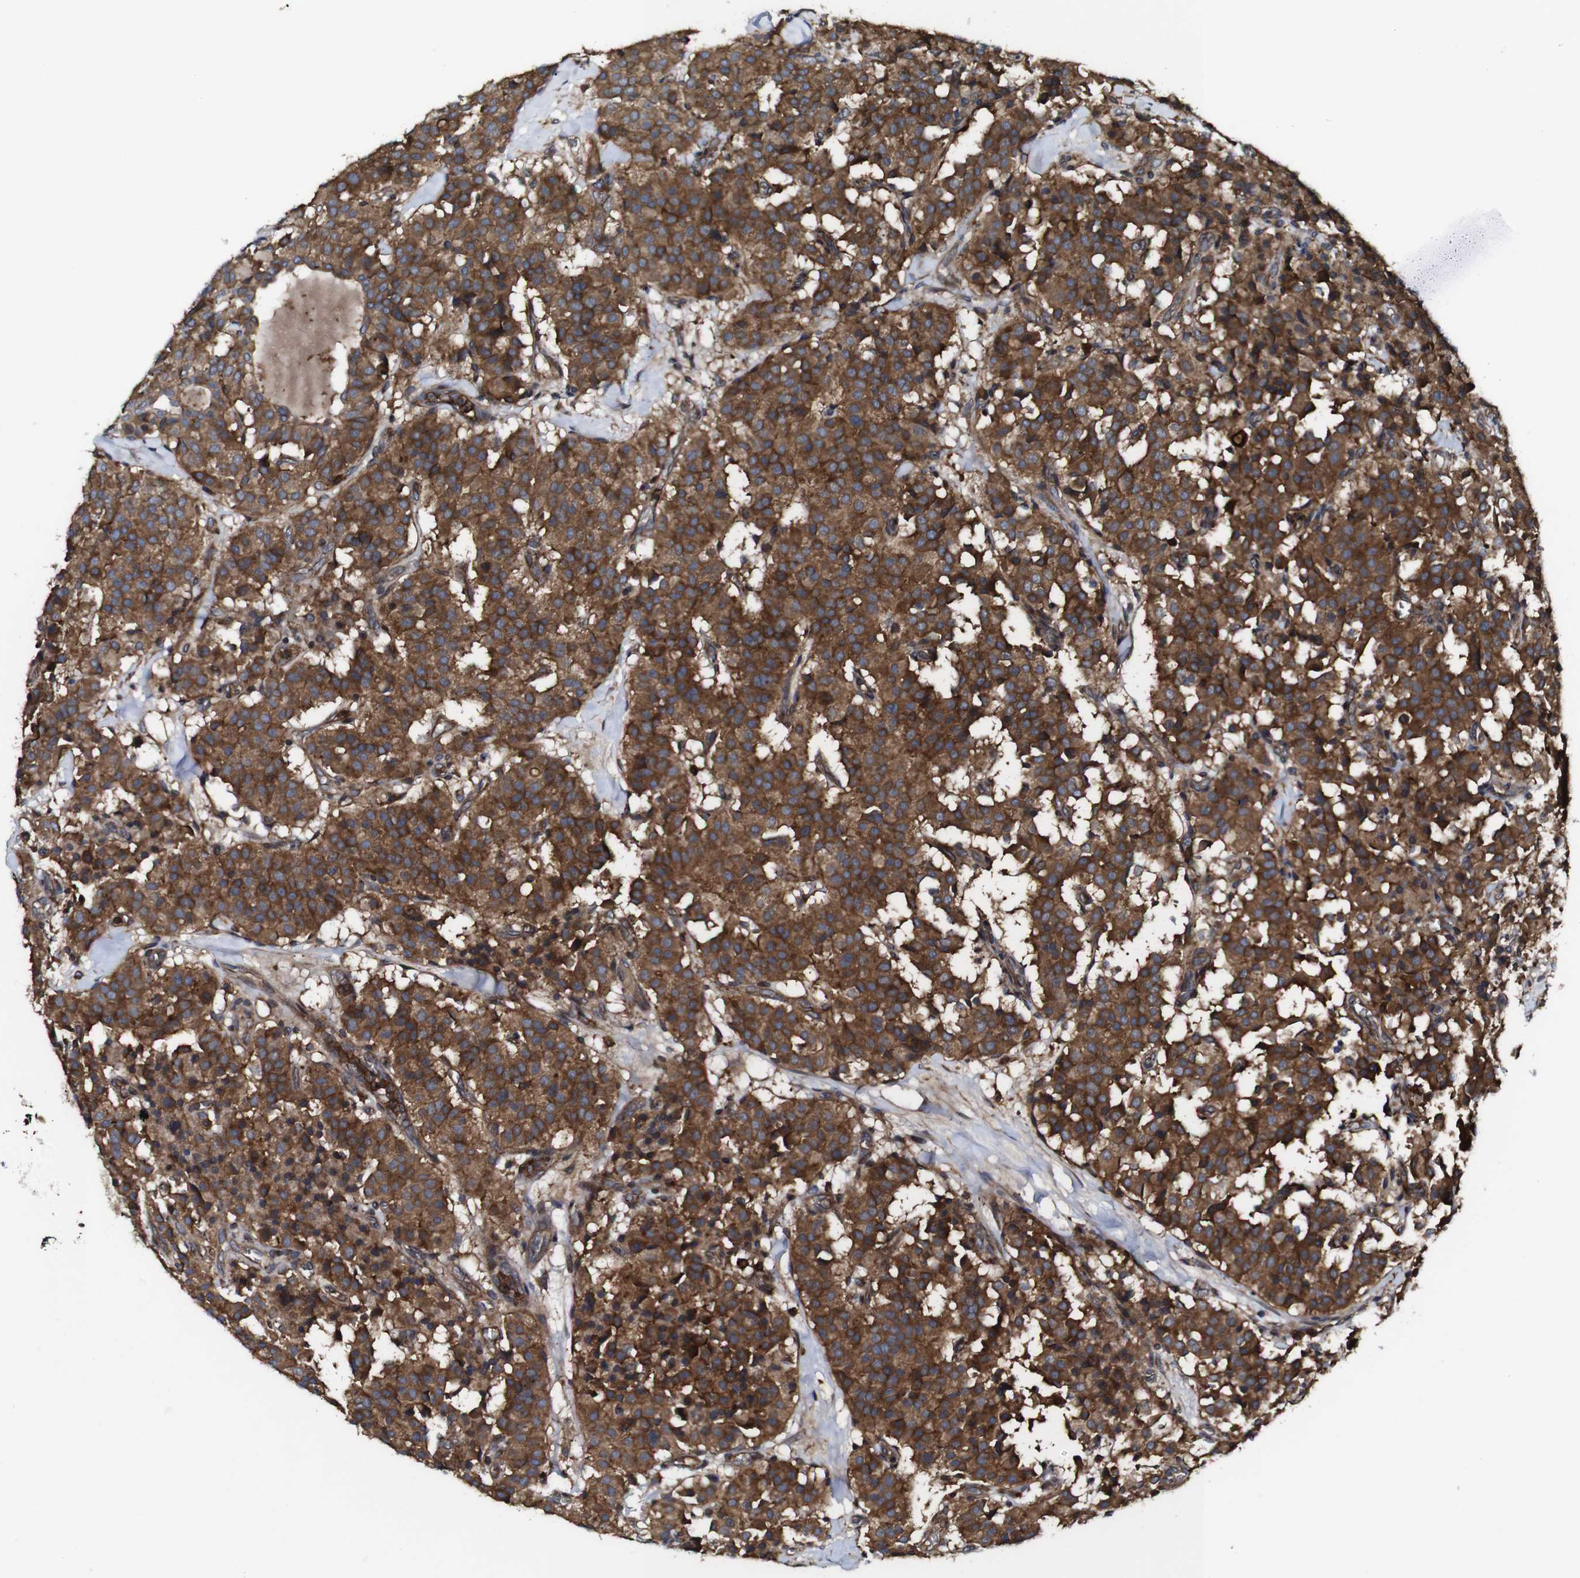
{"staining": {"intensity": "strong", "quantity": ">75%", "location": "cytoplasmic/membranous"}, "tissue": "carcinoid", "cell_type": "Tumor cells", "image_type": "cancer", "snomed": [{"axis": "morphology", "description": "Carcinoid, malignant, NOS"}, {"axis": "topography", "description": "Lung"}], "caption": "Immunohistochemical staining of human carcinoid shows strong cytoplasmic/membranous protein expression in approximately >75% of tumor cells. (Brightfield microscopy of DAB IHC at high magnification).", "gene": "TNIK", "patient": {"sex": "male", "age": 30}}